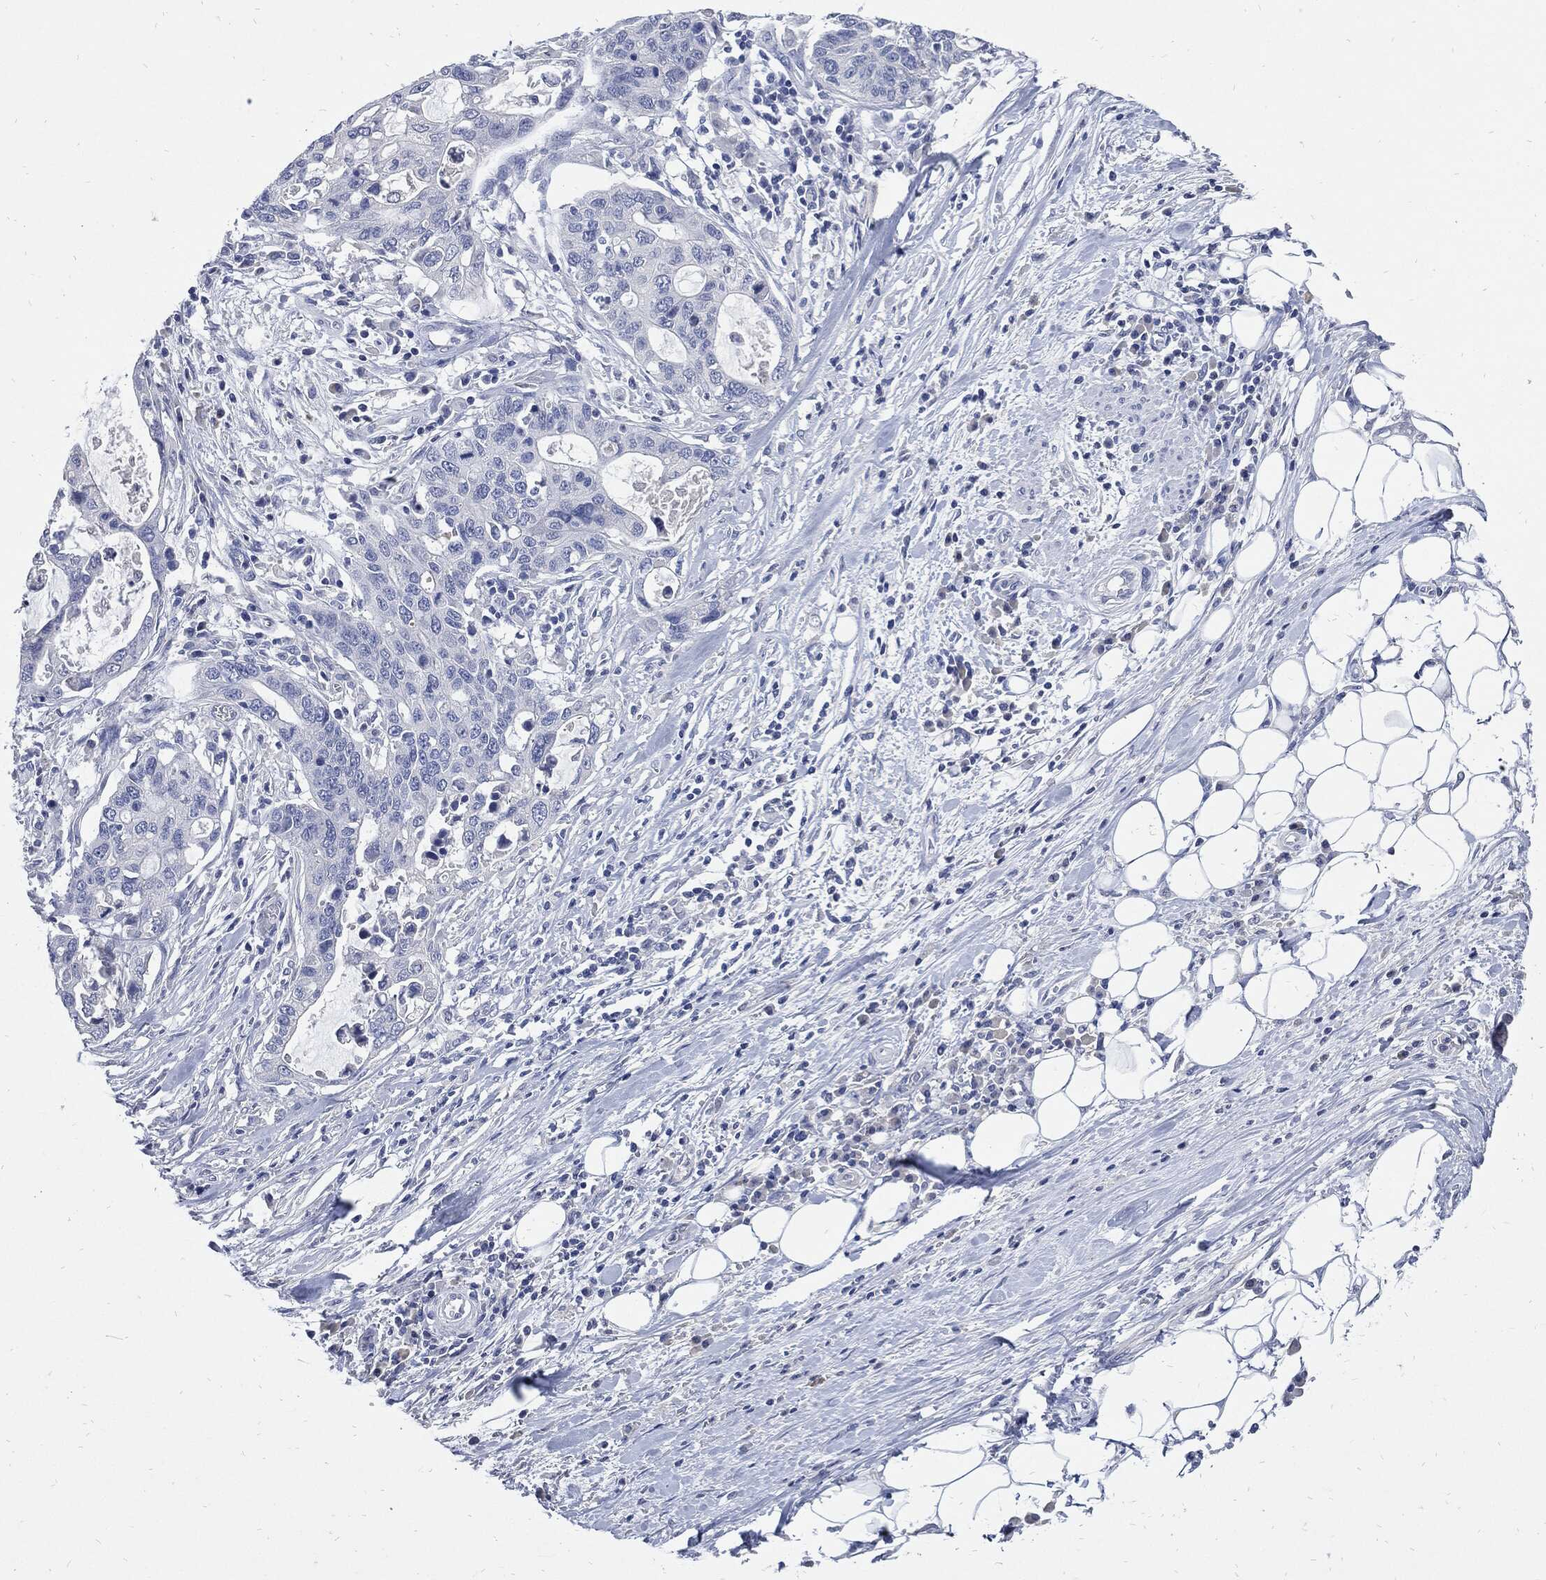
{"staining": {"intensity": "negative", "quantity": "none", "location": "none"}, "tissue": "stomach cancer", "cell_type": "Tumor cells", "image_type": "cancer", "snomed": [{"axis": "morphology", "description": "Adenocarcinoma, NOS"}, {"axis": "topography", "description": "Stomach"}], "caption": "Immunohistochemistry (IHC) micrograph of adenocarcinoma (stomach) stained for a protein (brown), which reveals no staining in tumor cells.", "gene": "CPE", "patient": {"sex": "male", "age": 54}}